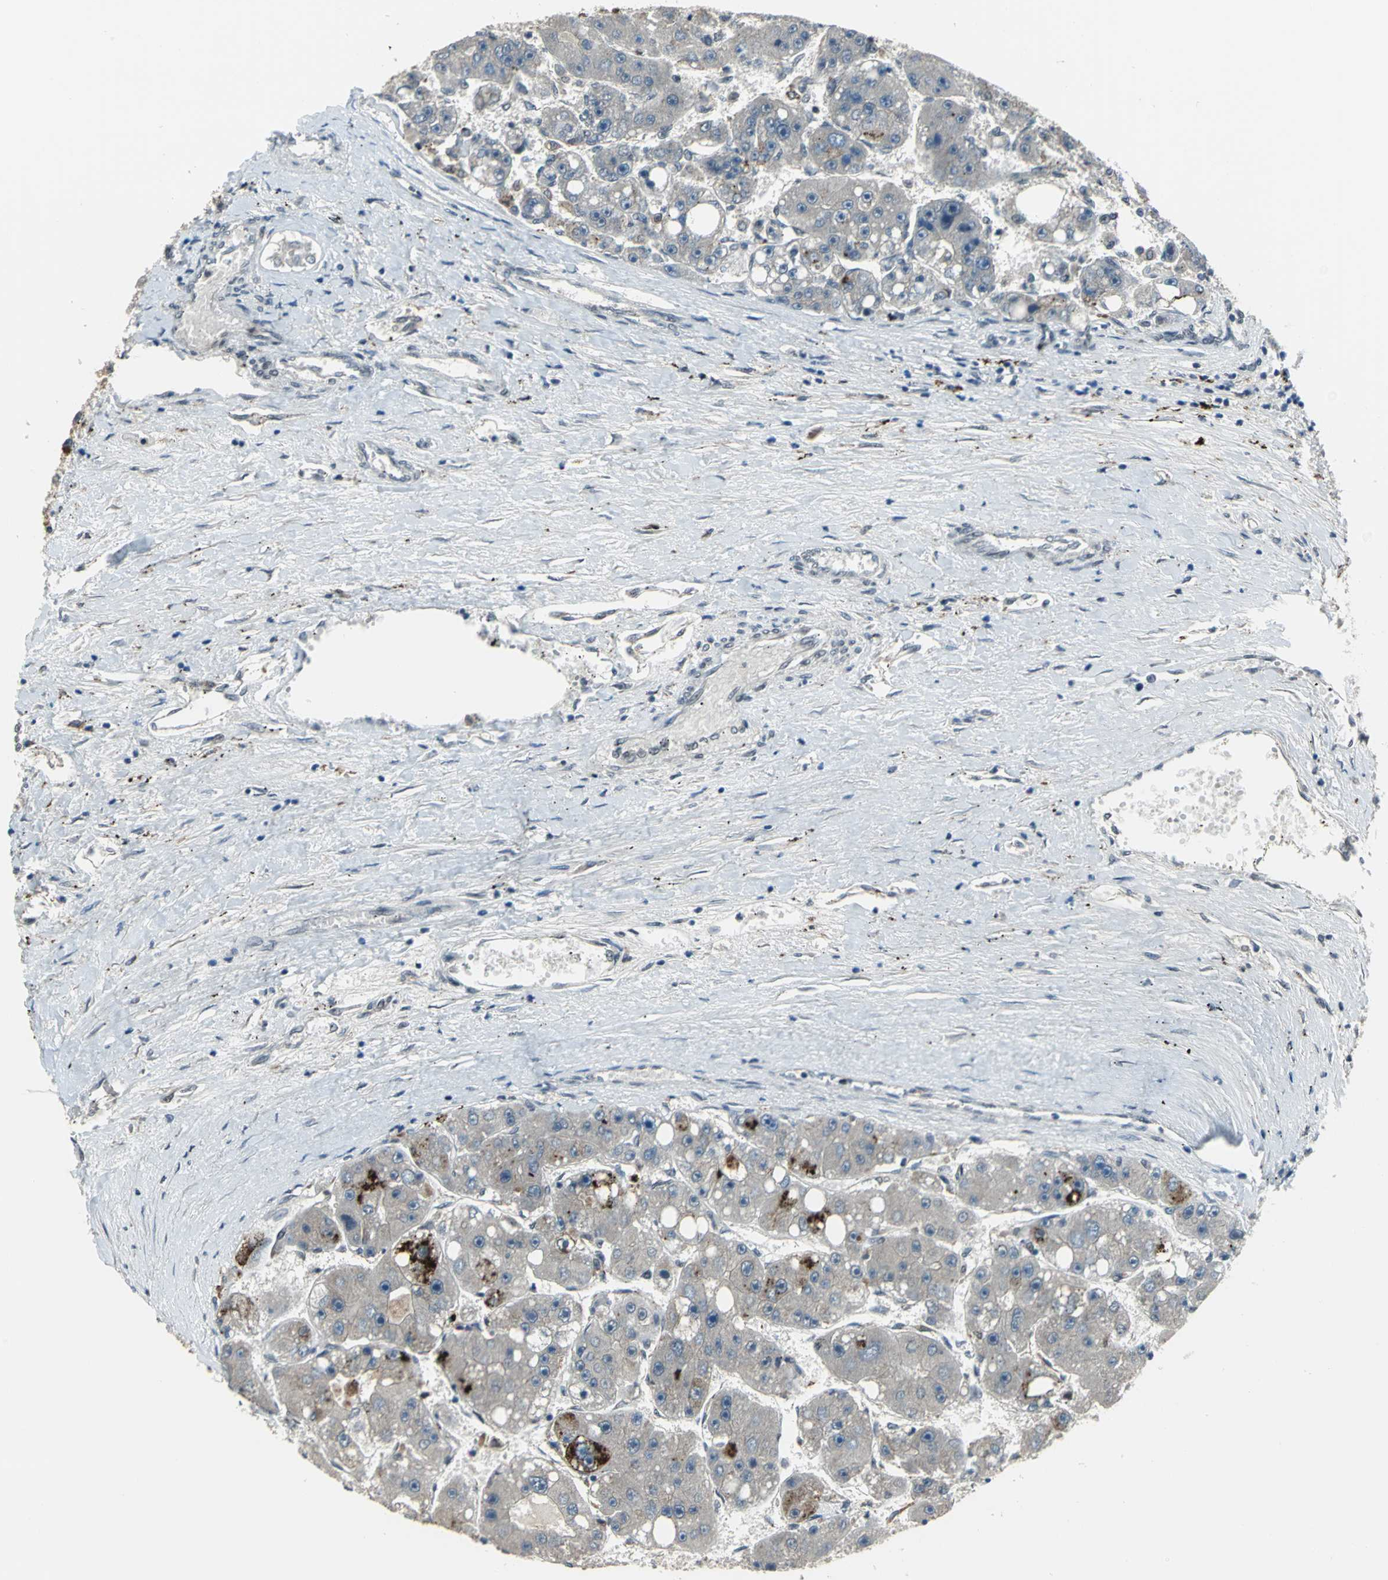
{"staining": {"intensity": "strong", "quantity": "<25%", "location": "cytoplasmic/membranous"}, "tissue": "liver cancer", "cell_type": "Tumor cells", "image_type": "cancer", "snomed": [{"axis": "morphology", "description": "Carcinoma, Hepatocellular, NOS"}, {"axis": "topography", "description": "Liver"}], "caption": "A medium amount of strong cytoplasmic/membranous expression is seen in approximately <25% of tumor cells in liver hepatocellular carcinoma tissue. (DAB (3,3'-diaminobenzidine) = brown stain, brightfield microscopy at high magnification).", "gene": "ELF2", "patient": {"sex": "female", "age": 61}}